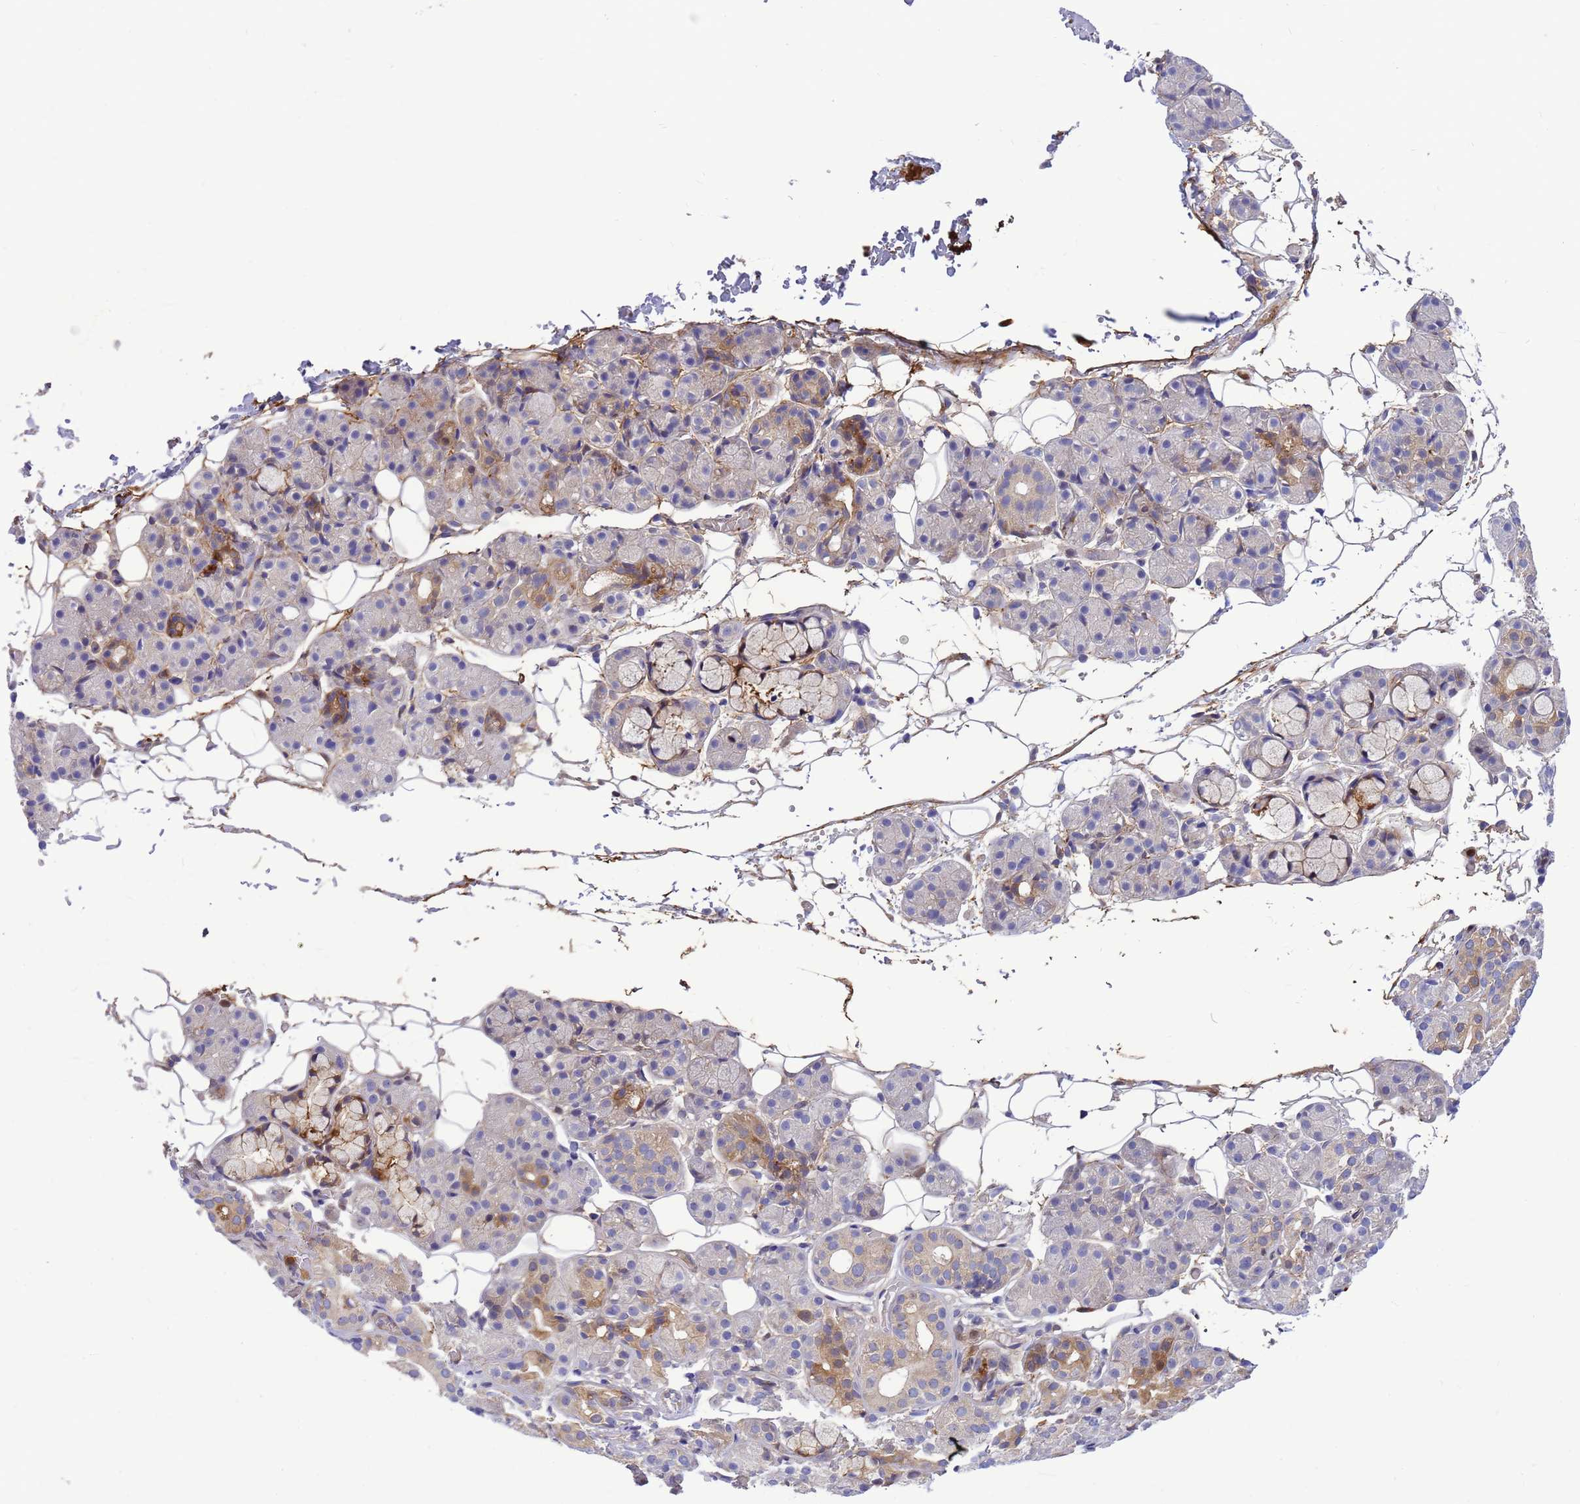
{"staining": {"intensity": "moderate", "quantity": "<25%", "location": "cytoplasmic/membranous,nuclear"}, "tissue": "salivary gland", "cell_type": "Glandular cells", "image_type": "normal", "snomed": [{"axis": "morphology", "description": "Normal tissue, NOS"}, {"axis": "topography", "description": "Salivary gland"}], "caption": "Immunohistochemistry of unremarkable salivary gland reveals low levels of moderate cytoplasmic/membranous,nuclear positivity in approximately <25% of glandular cells.", "gene": "FOXRED1", "patient": {"sex": "male", "age": 63}}